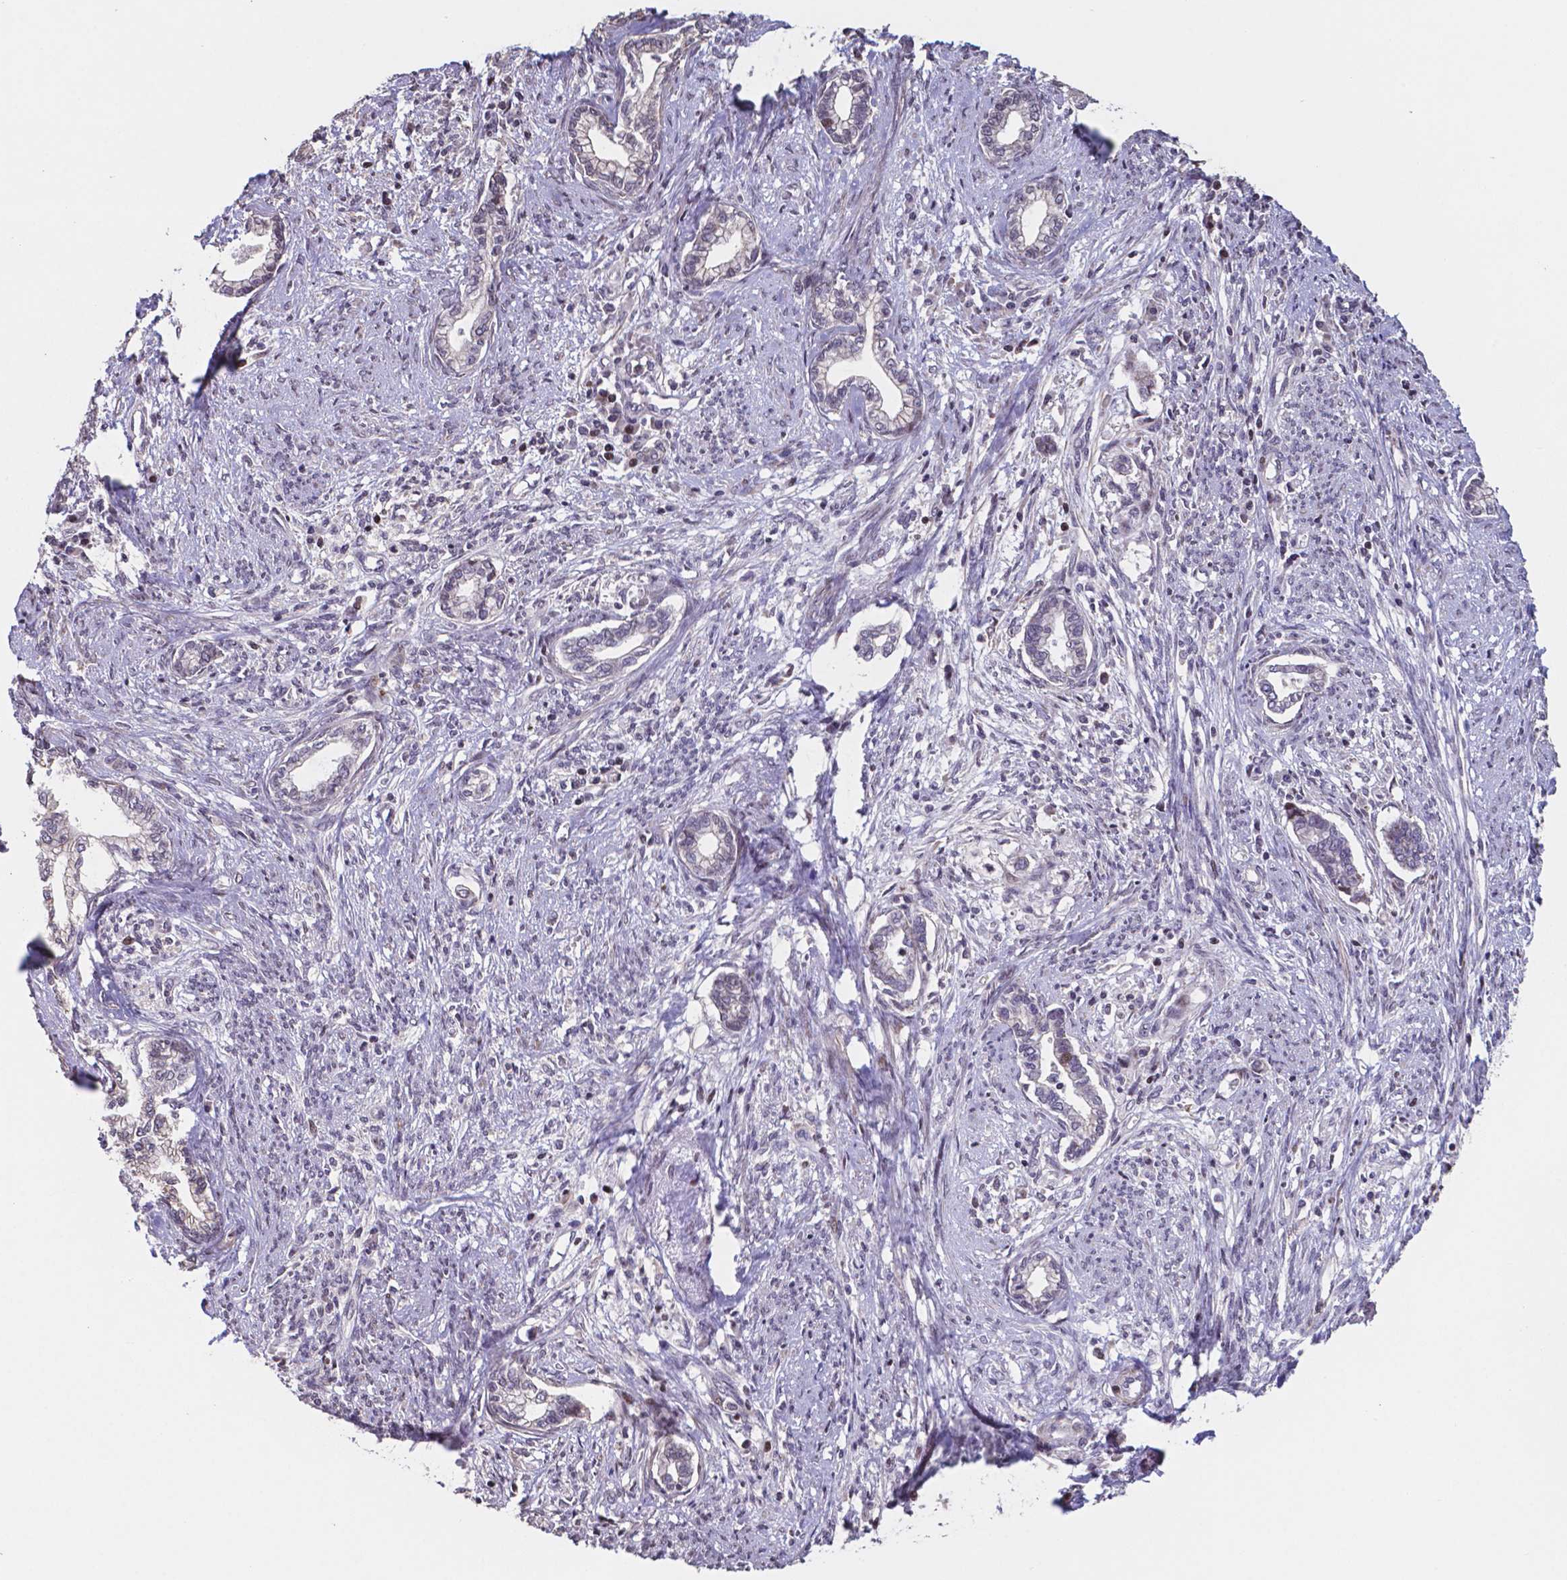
{"staining": {"intensity": "negative", "quantity": "none", "location": "none"}, "tissue": "cervical cancer", "cell_type": "Tumor cells", "image_type": "cancer", "snomed": [{"axis": "morphology", "description": "Adenocarcinoma, NOS"}, {"axis": "topography", "description": "Cervix"}], "caption": "High magnification brightfield microscopy of cervical cancer (adenocarcinoma) stained with DAB (brown) and counterstained with hematoxylin (blue): tumor cells show no significant expression. The staining is performed using DAB (3,3'-diaminobenzidine) brown chromogen with nuclei counter-stained in using hematoxylin.", "gene": "MLC1", "patient": {"sex": "female", "age": 62}}